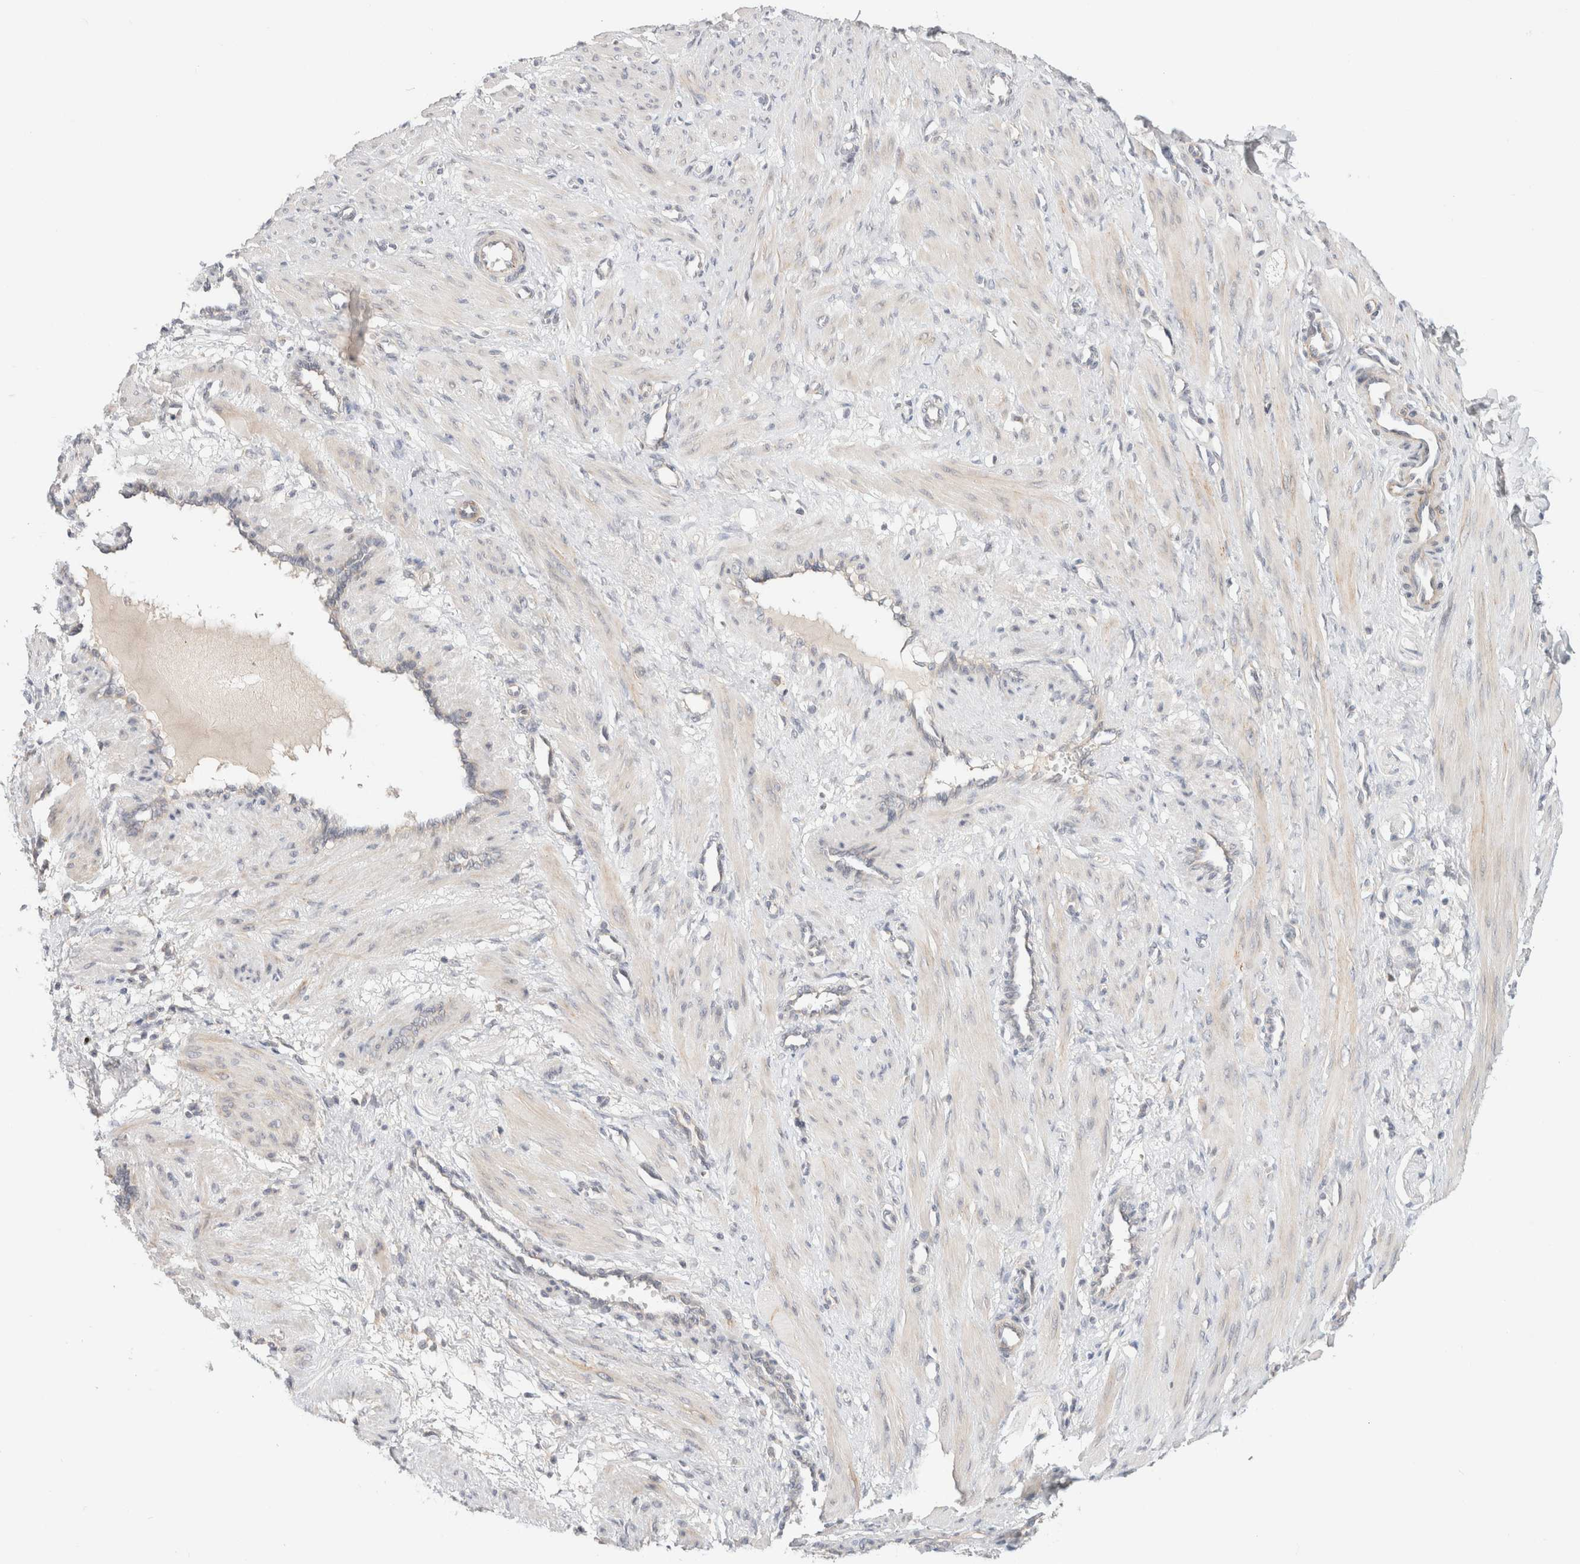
{"staining": {"intensity": "negative", "quantity": "none", "location": "none"}, "tissue": "smooth muscle", "cell_type": "Smooth muscle cells", "image_type": "normal", "snomed": [{"axis": "morphology", "description": "Normal tissue, NOS"}, {"axis": "topography", "description": "Endometrium"}], "caption": "Smooth muscle cells are negative for protein expression in normal human smooth muscle. (IHC, brightfield microscopy, high magnification).", "gene": "MARK3", "patient": {"sex": "female", "age": 33}}